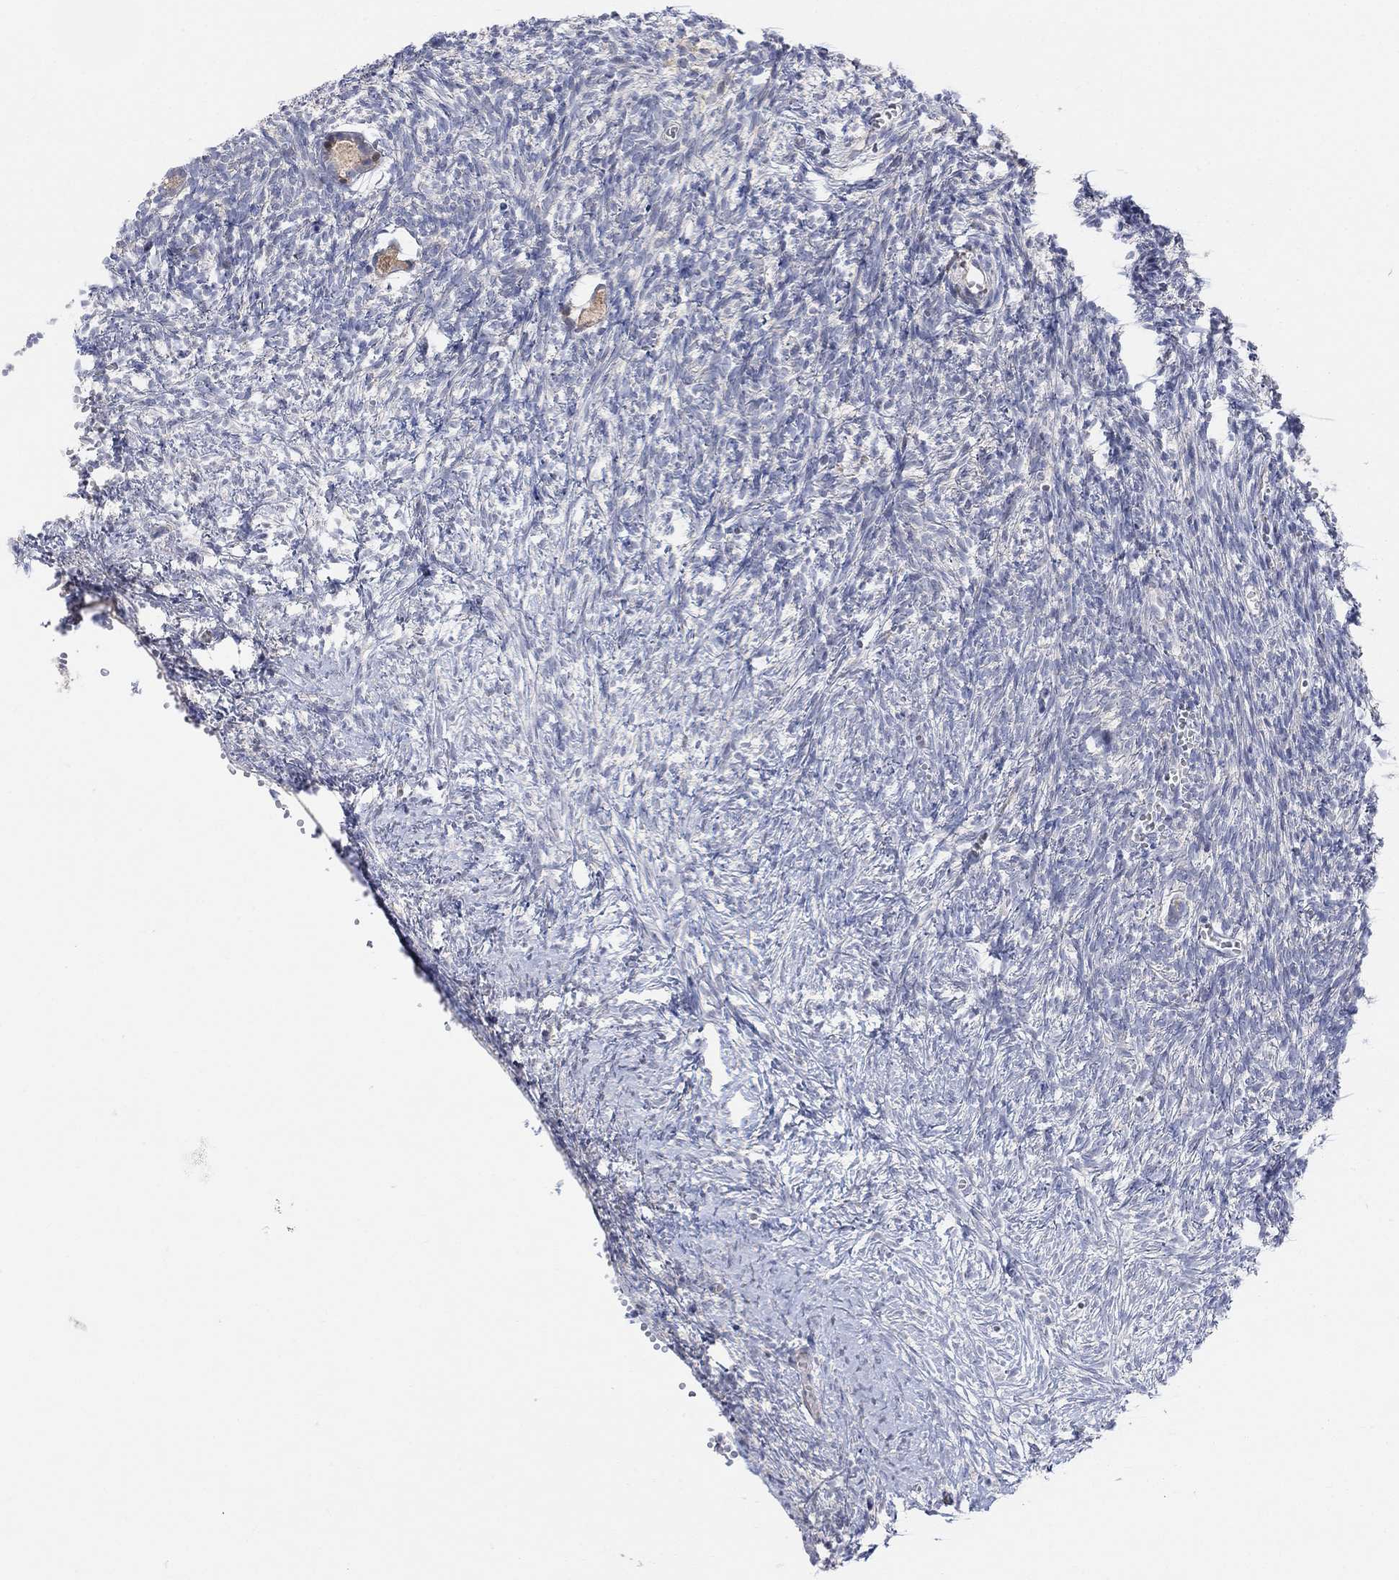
{"staining": {"intensity": "weak", "quantity": ">75%", "location": "cytoplasmic/membranous"}, "tissue": "ovary", "cell_type": "Follicle cells", "image_type": "normal", "snomed": [{"axis": "morphology", "description": "Normal tissue, NOS"}, {"axis": "topography", "description": "Ovary"}], "caption": "Protein analysis of normal ovary reveals weak cytoplasmic/membranous expression in about >75% of follicle cells.", "gene": "CNTF", "patient": {"sex": "female", "age": 43}}